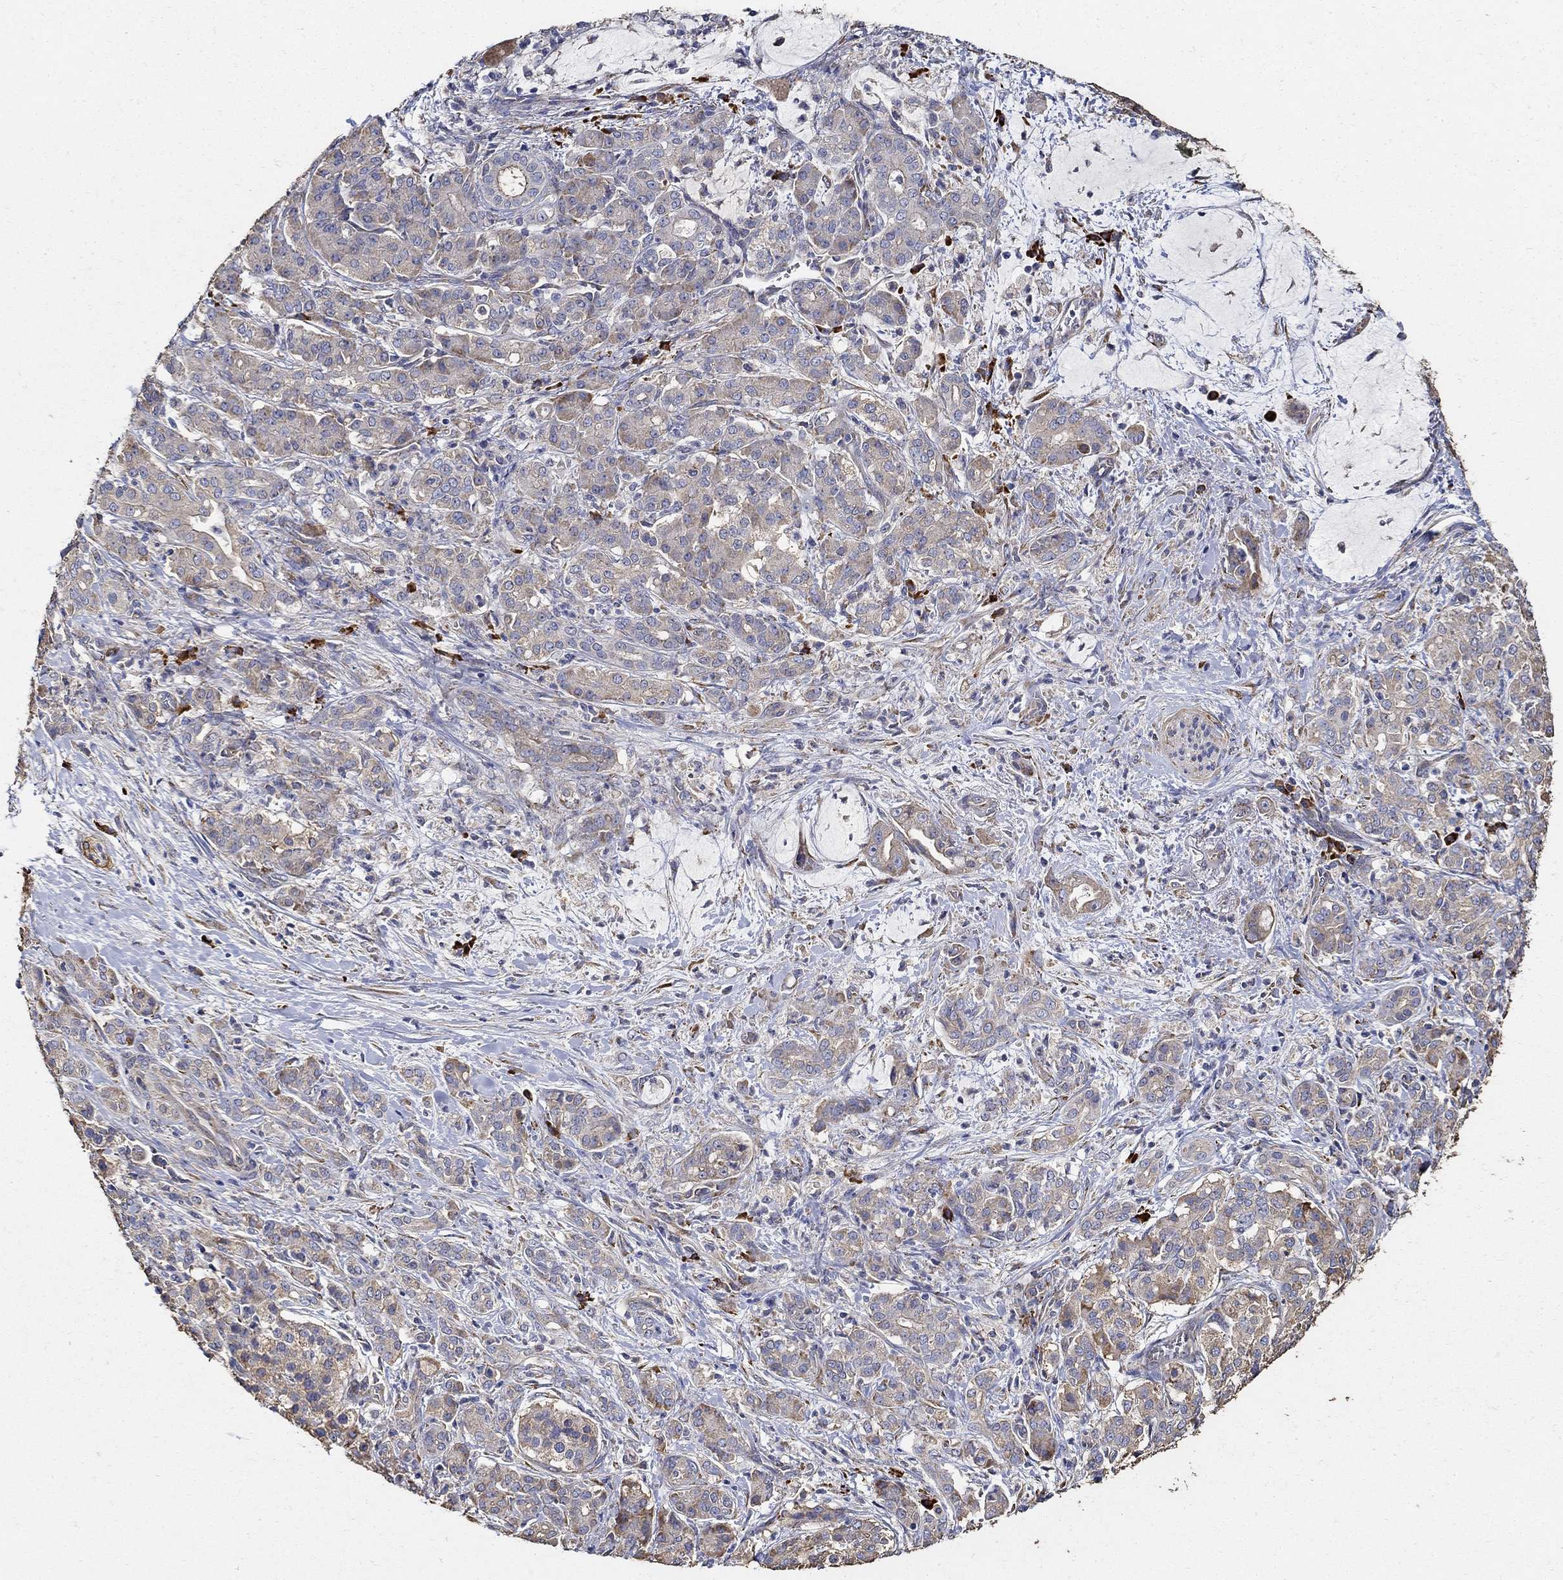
{"staining": {"intensity": "moderate", "quantity": "<25%", "location": "cytoplasmic/membranous"}, "tissue": "pancreatic cancer", "cell_type": "Tumor cells", "image_type": "cancer", "snomed": [{"axis": "morphology", "description": "Normal tissue, NOS"}, {"axis": "morphology", "description": "Inflammation, NOS"}, {"axis": "morphology", "description": "Adenocarcinoma, NOS"}, {"axis": "topography", "description": "Pancreas"}], "caption": "Pancreatic cancer (adenocarcinoma) was stained to show a protein in brown. There is low levels of moderate cytoplasmic/membranous expression in approximately <25% of tumor cells.", "gene": "EMILIN3", "patient": {"sex": "male", "age": 57}}